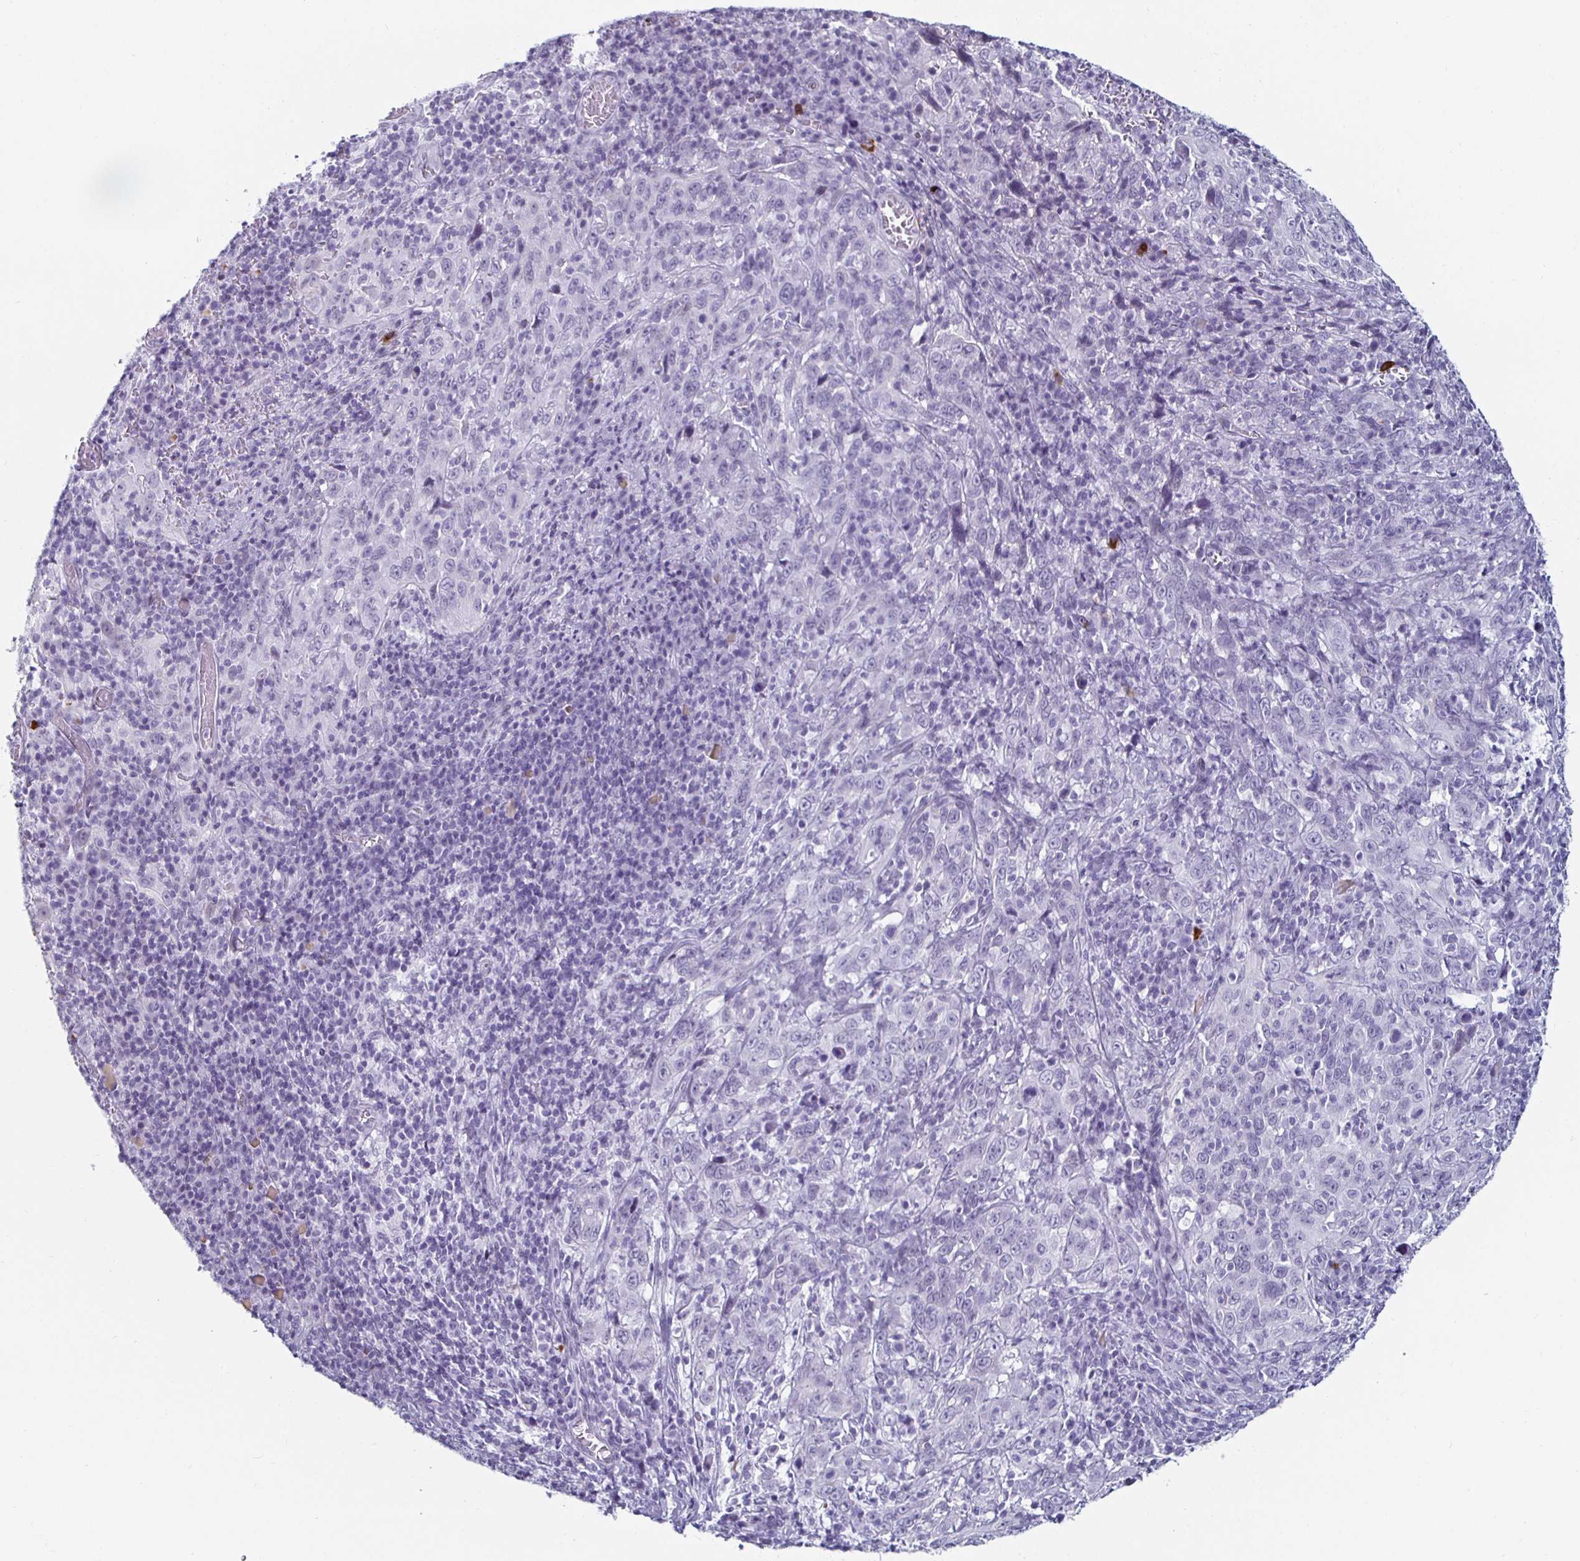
{"staining": {"intensity": "negative", "quantity": "none", "location": "none"}, "tissue": "cervical cancer", "cell_type": "Tumor cells", "image_type": "cancer", "snomed": [{"axis": "morphology", "description": "Squamous cell carcinoma, NOS"}, {"axis": "topography", "description": "Cervix"}], "caption": "A histopathology image of human squamous cell carcinoma (cervical) is negative for staining in tumor cells.", "gene": "KRT4", "patient": {"sex": "female", "age": 46}}